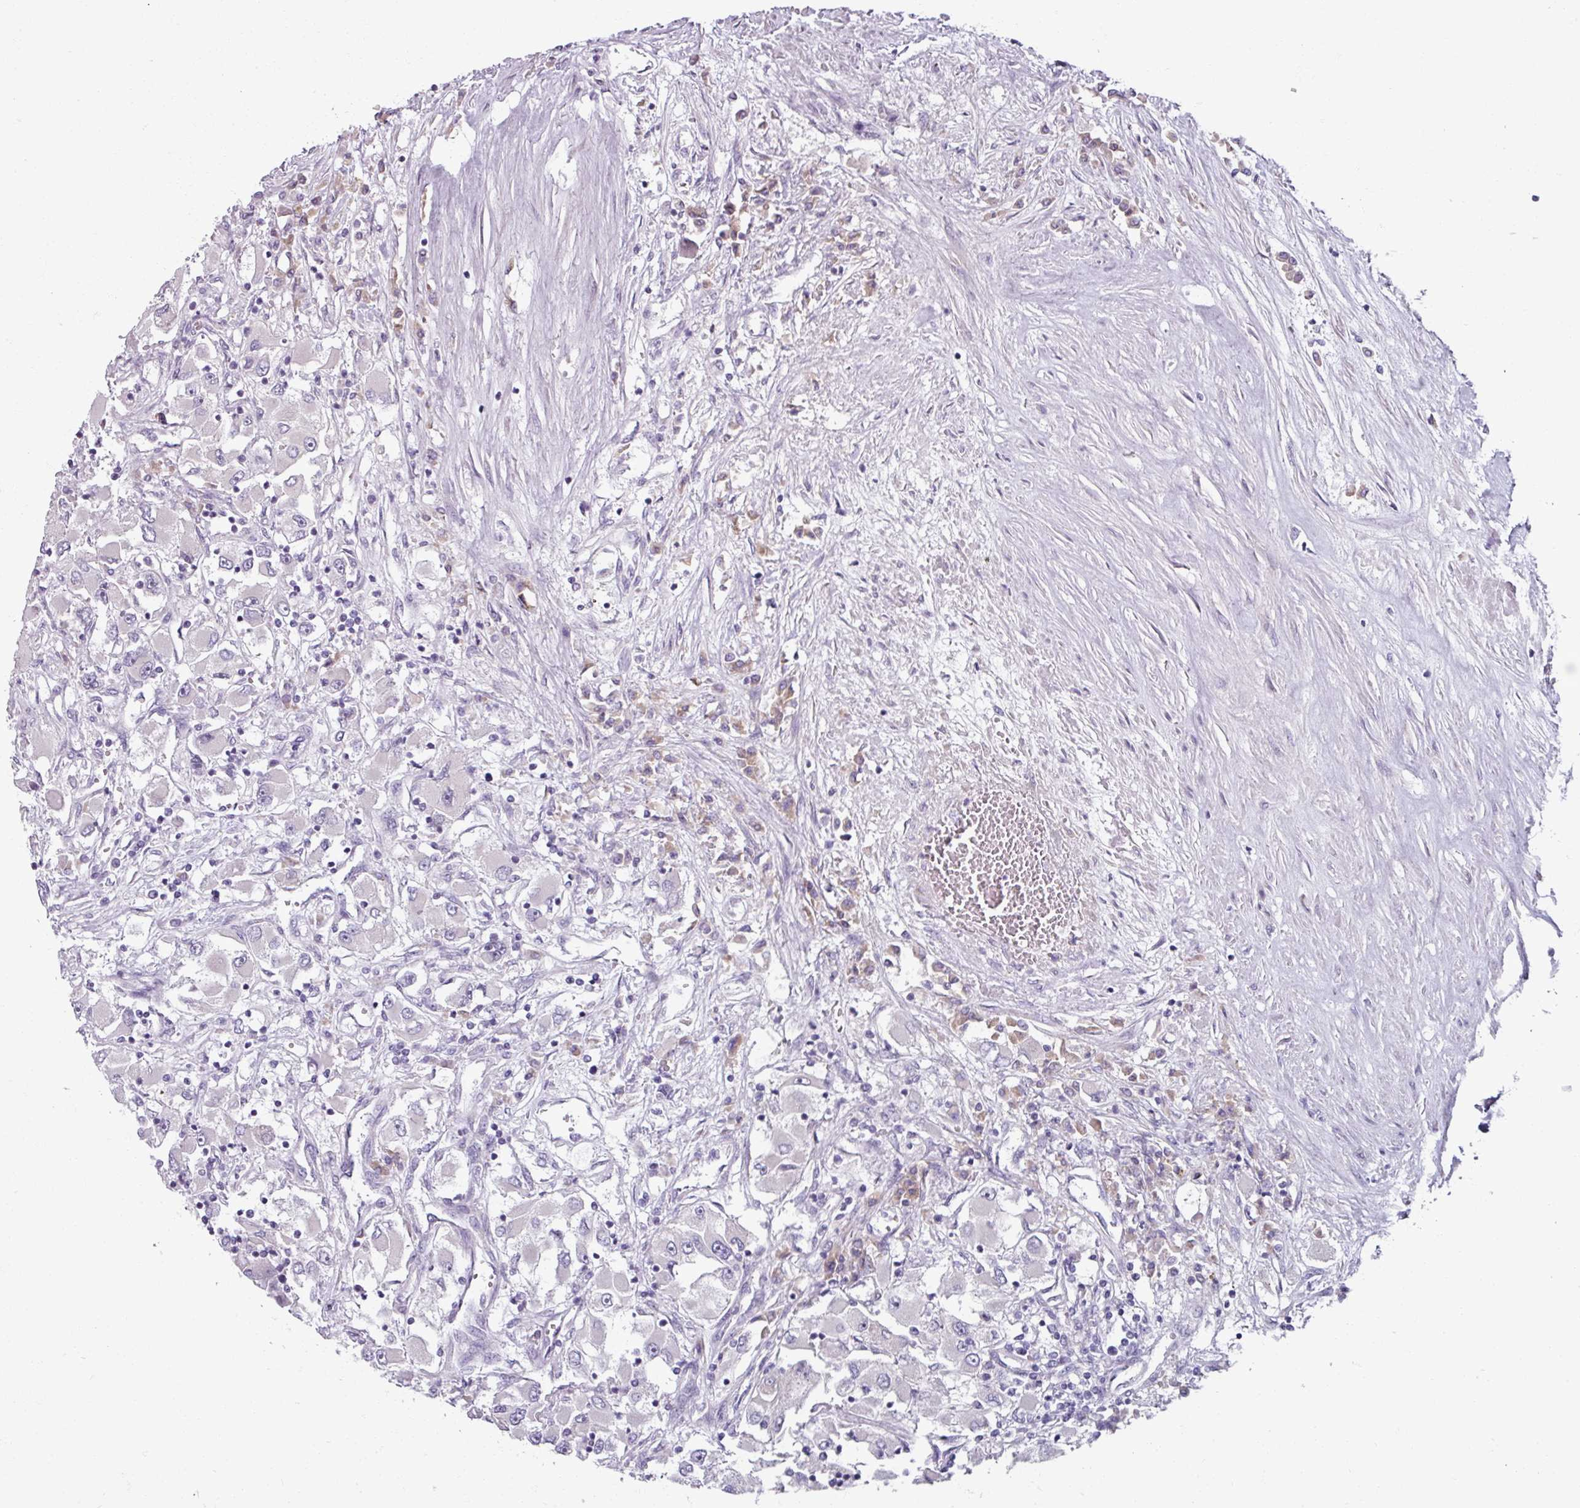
{"staining": {"intensity": "negative", "quantity": "none", "location": "none"}, "tissue": "renal cancer", "cell_type": "Tumor cells", "image_type": "cancer", "snomed": [{"axis": "morphology", "description": "Adenocarcinoma, NOS"}, {"axis": "topography", "description": "Kidney"}], "caption": "Tumor cells are negative for brown protein staining in renal cancer (adenocarcinoma).", "gene": "SMIM11", "patient": {"sex": "female", "age": 52}}